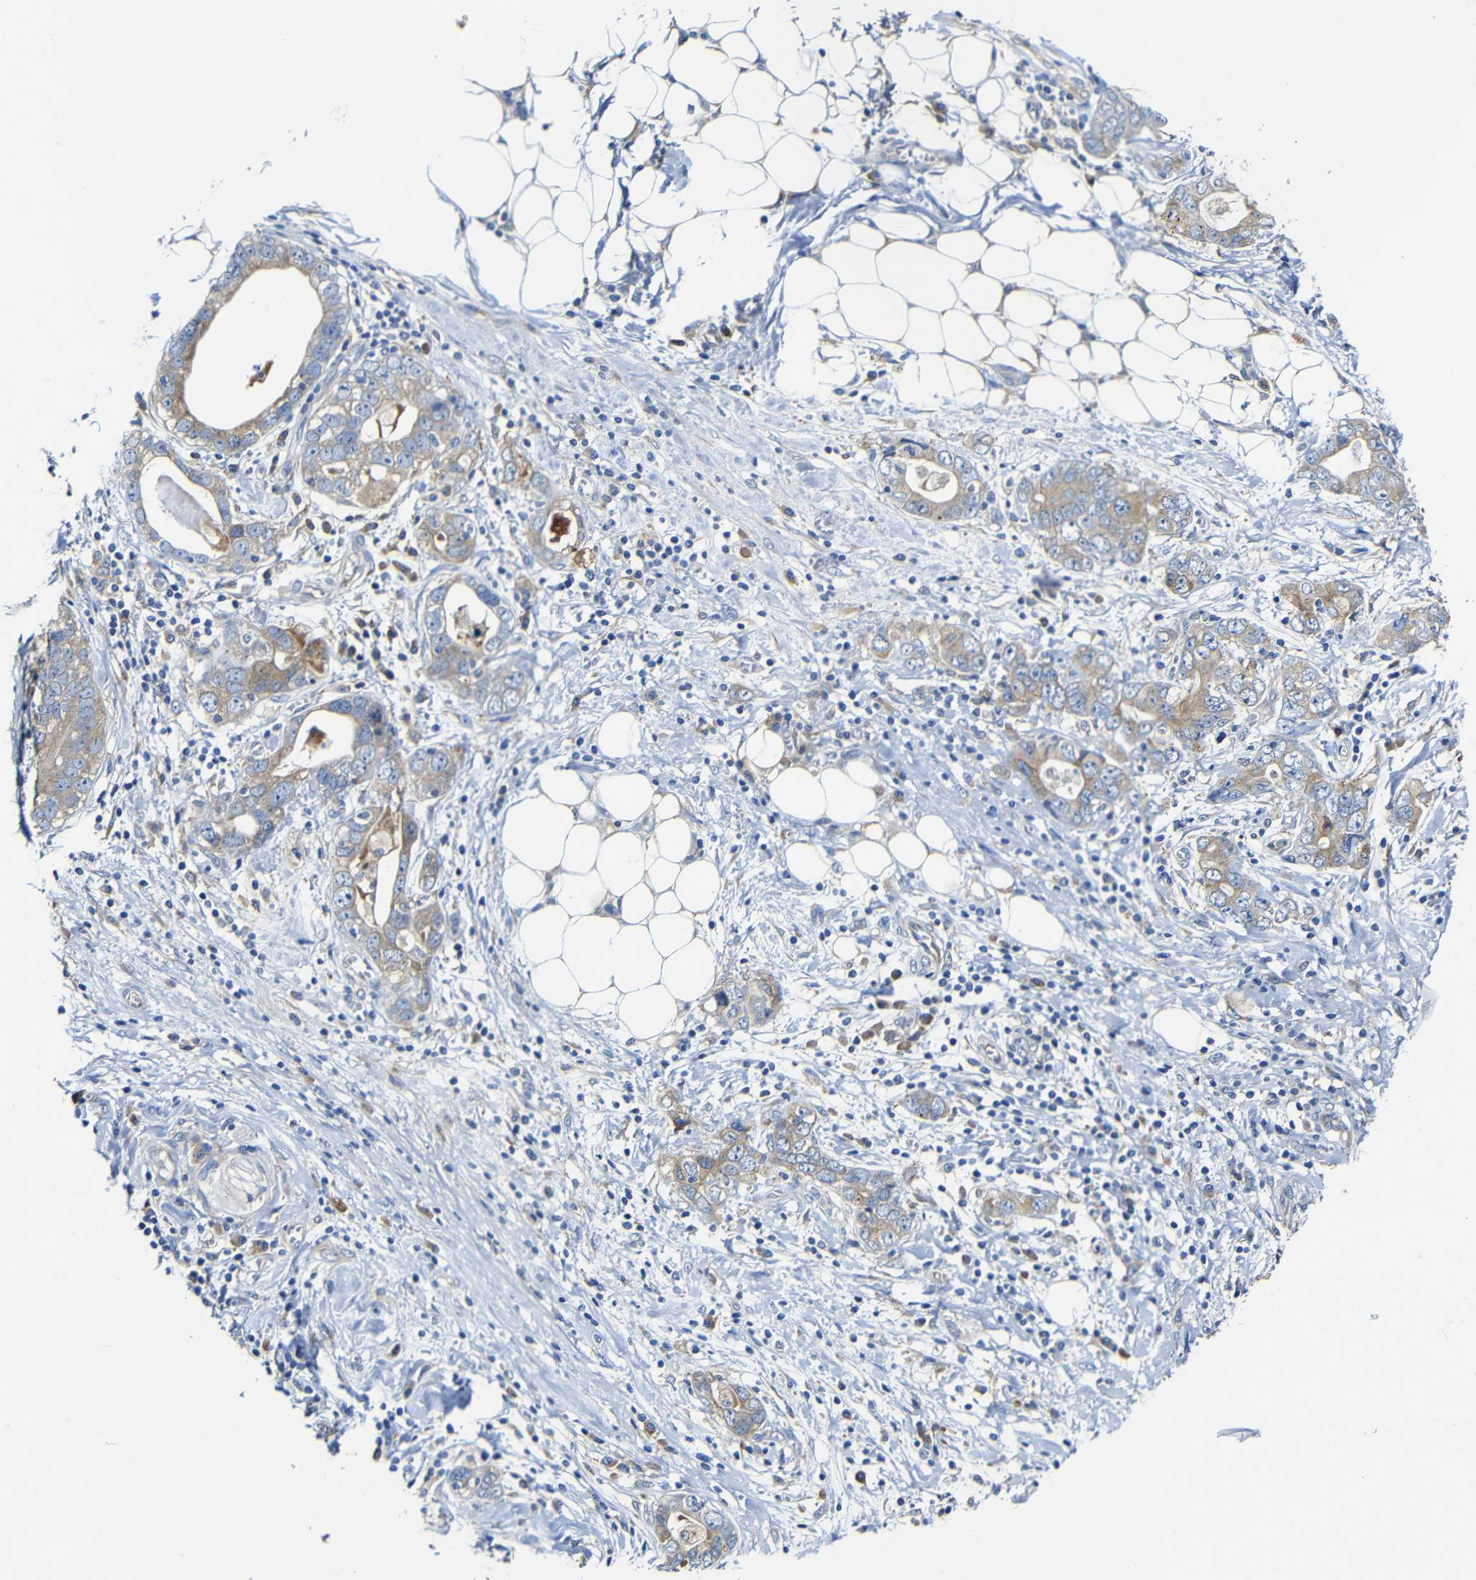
{"staining": {"intensity": "weak", "quantity": ">75%", "location": "cytoplasmic/membranous"}, "tissue": "stomach cancer", "cell_type": "Tumor cells", "image_type": "cancer", "snomed": [{"axis": "morphology", "description": "Adenocarcinoma, NOS"}, {"axis": "topography", "description": "Stomach, lower"}], "caption": "Weak cytoplasmic/membranous staining is present in approximately >75% of tumor cells in stomach cancer (adenocarcinoma).", "gene": "CLCC1", "patient": {"sex": "female", "age": 93}}